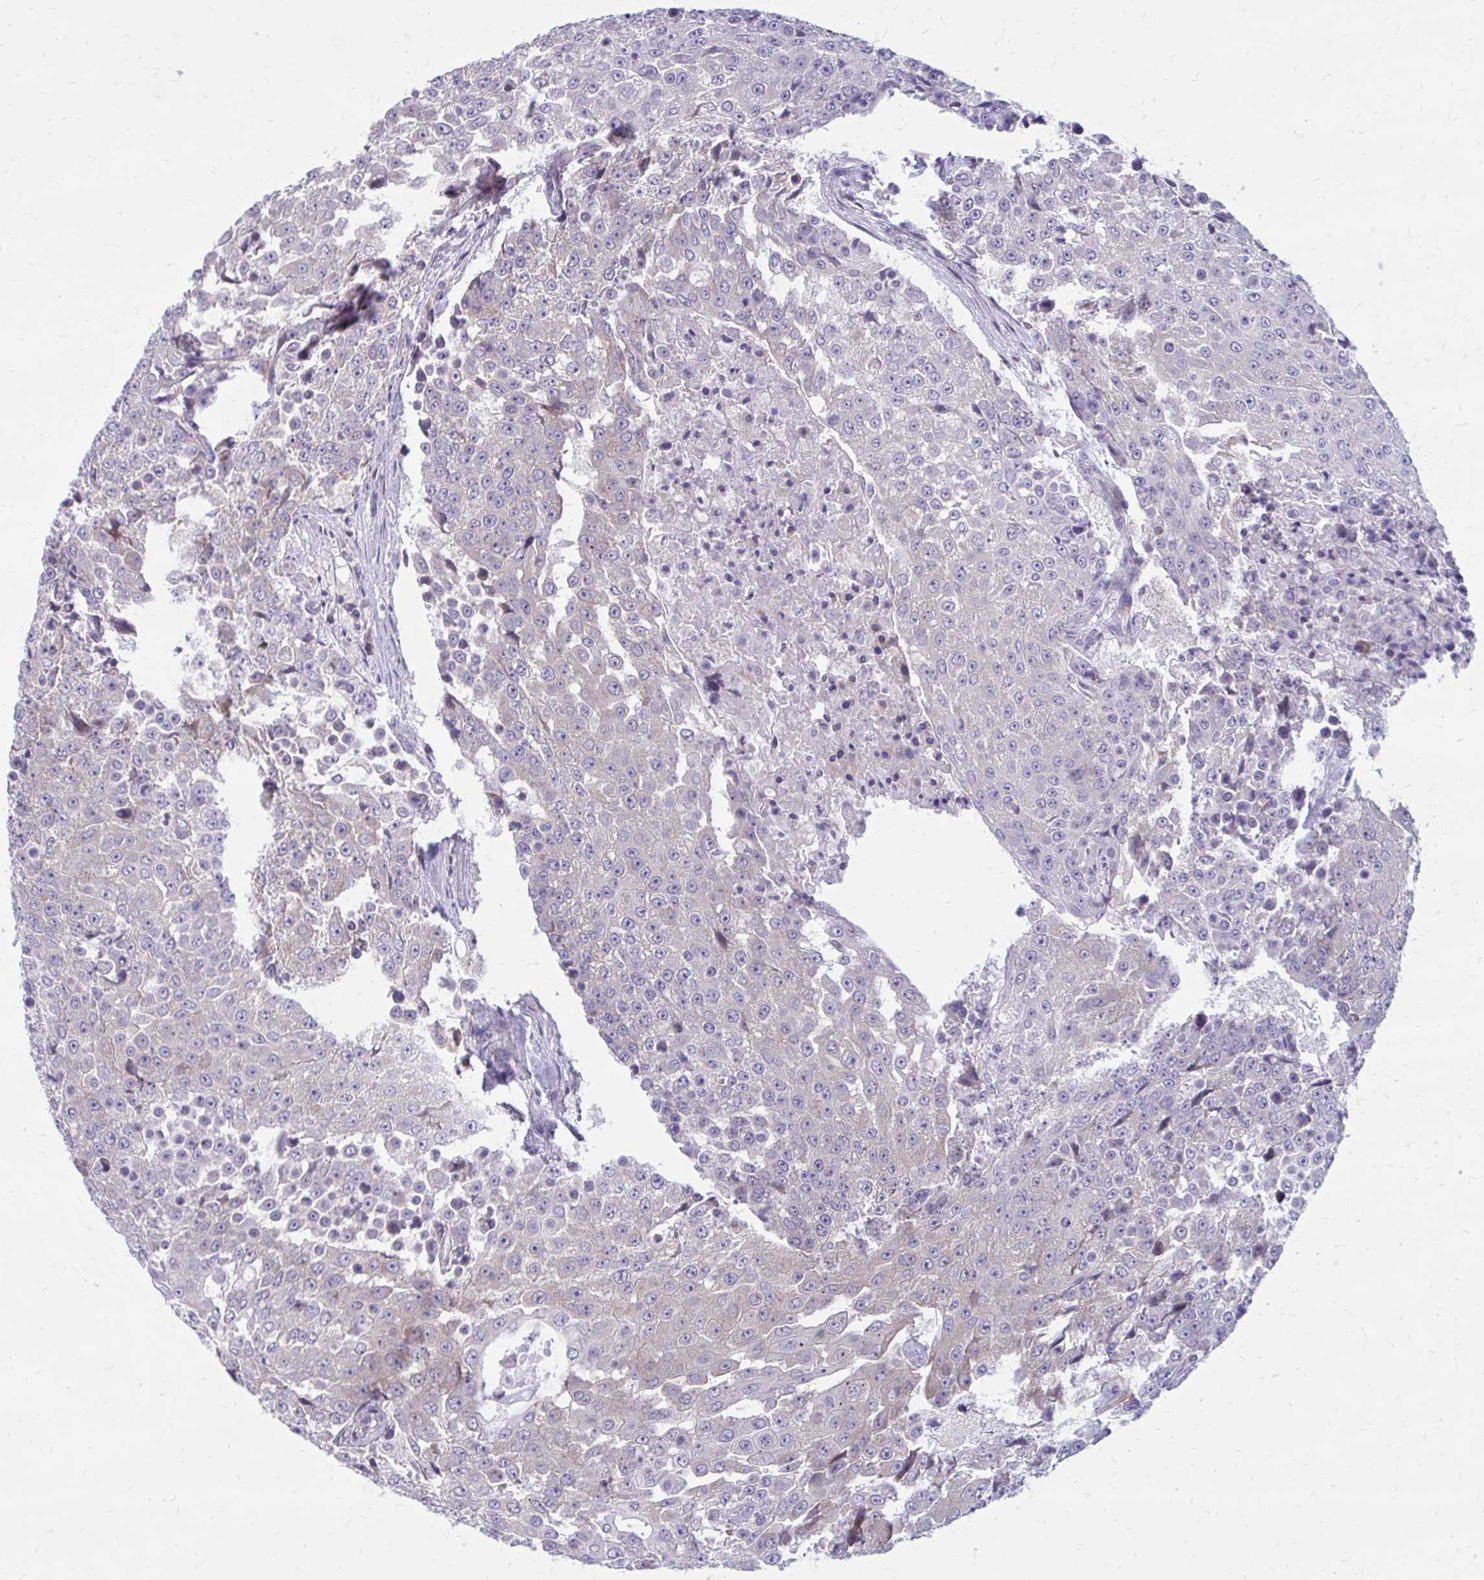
{"staining": {"intensity": "negative", "quantity": "none", "location": "none"}, "tissue": "urothelial cancer", "cell_type": "Tumor cells", "image_type": "cancer", "snomed": [{"axis": "morphology", "description": "Urothelial carcinoma, High grade"}, {"axis": "topography", "description": "Urinary bladder"}], "caption": "Urothelial carcinoma (high-grade) stained for a protein using IHC reveals no staining tumor cells.", "gene": "GIGYF2", "patient": {"sex": "female", "age": 63}}